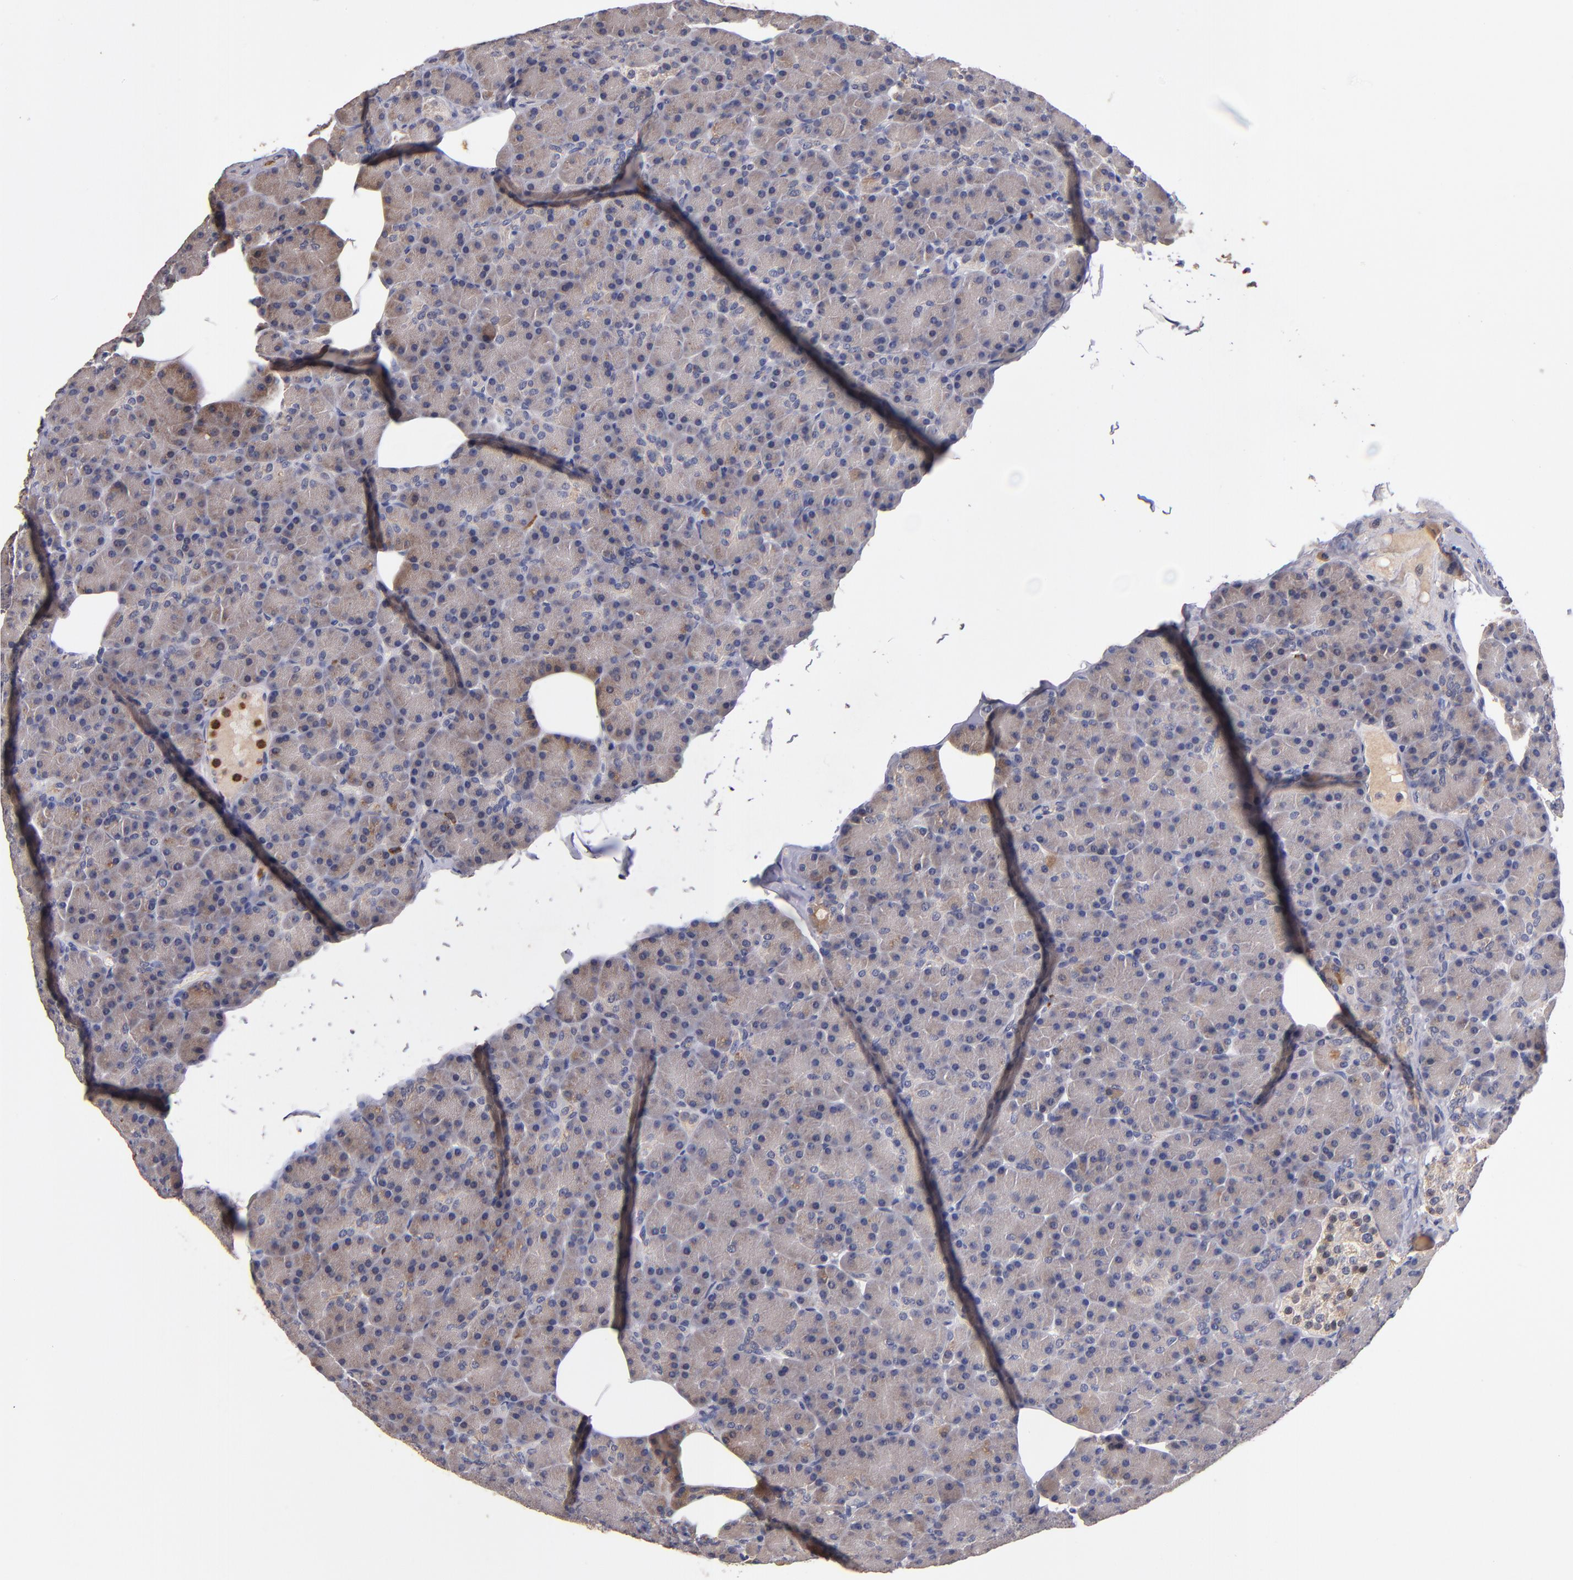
{"staining": {"intensity": "weak", "quantity": ">75%", "location": "cytoplasmic/membranous"}, "tissue": "pancreas", "cell_type": "Exocrine glandular cells", "image_type": "normal", "snomed": [{"axis": "morphology", "description": "Normal tissue, NOS"}, {"axis": "topography", "description": "Pancreas"}], "caption": "Pancreas stained with DAB (3,3'-diaminobenzidine) IHC exhibits low levels of weak cytoplasmic/membranous staining in about >75% of exocrine glandular cells. (DAB IHC with brightfield microscopy, high magnification).", "gene": "TTLL12", "patient": {"sex": "female", "age": 43}}